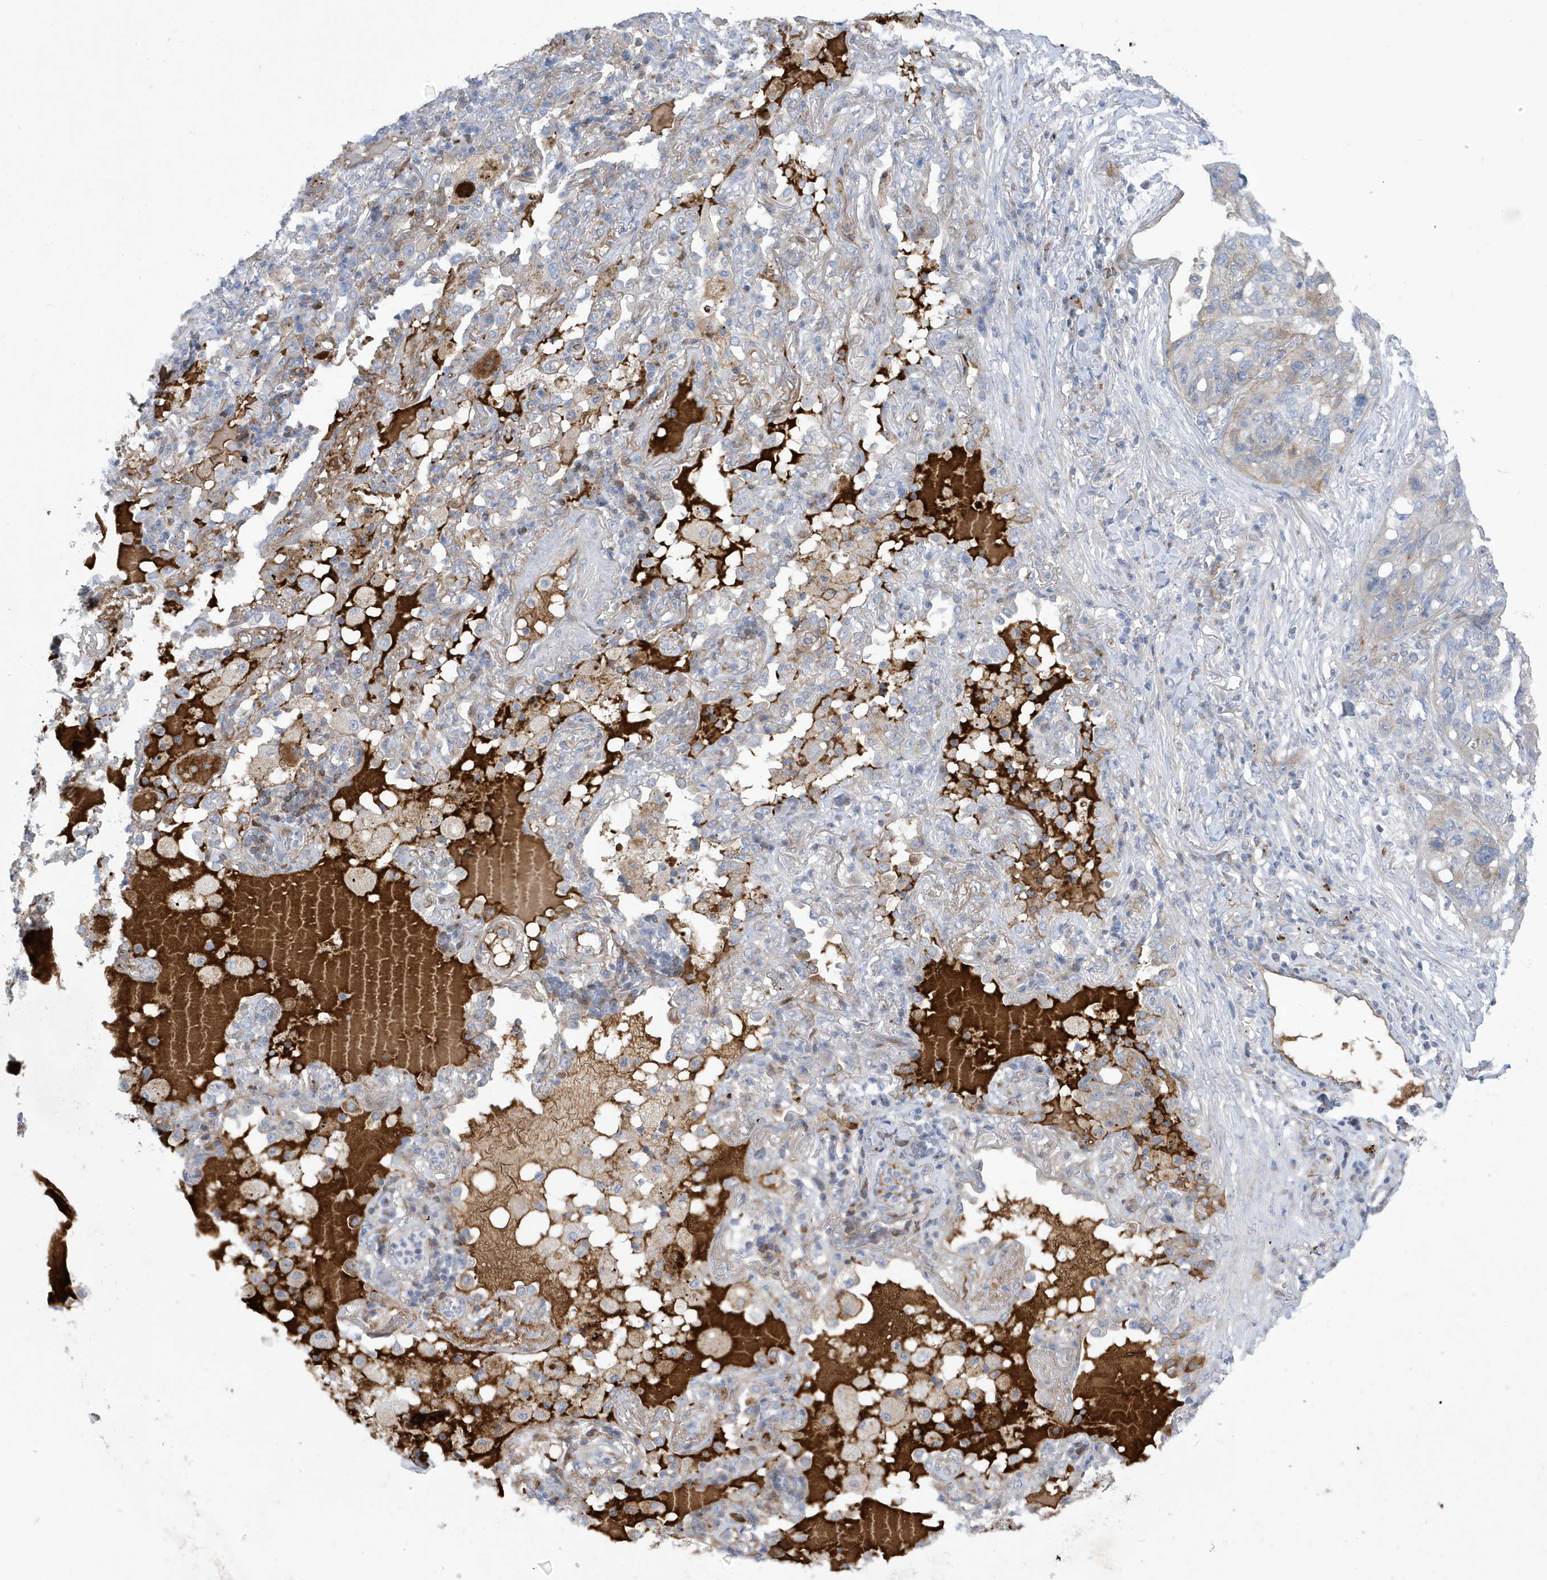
{"staining": {"intensity": "negative", "quantity": "none", "location": "none"}, "tissue": "lung cancer", "cell_type": "Tumor cells", "image_type": "cancer", "snomed": [{"axis": "morphology", "description": "Squamous cell carcinoma, NOS"}, {"axis": "topography", "description": "Lung"}], "caption": "Tumor cells show no significant protein staining in squamous cell carcinoma (lung).", "gene": "ATP13A5", "patient": {"sex": "female", "age": 63}}